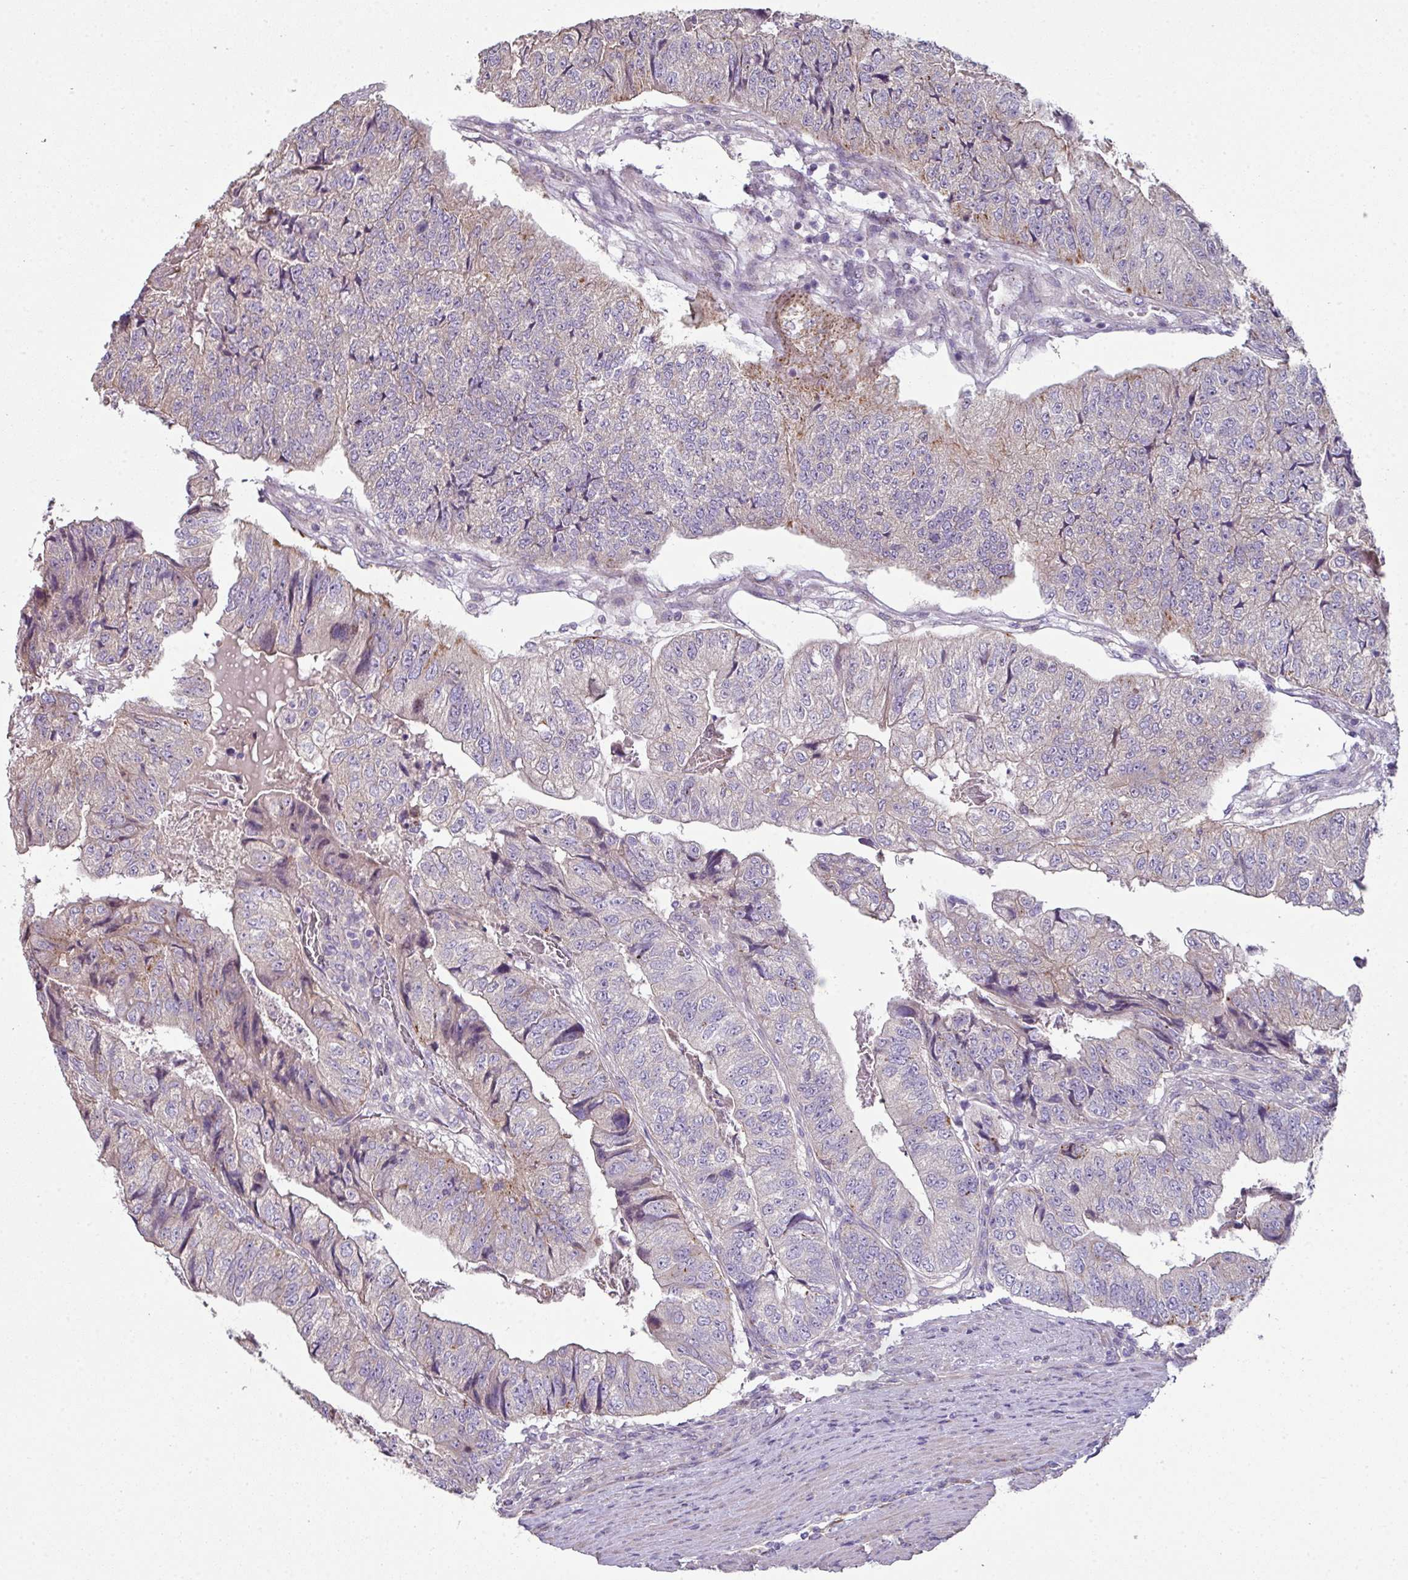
{"staining": {"intensity": "weak", "quantity": "<25%", "location": "cytoplasmic/membranous"}, "tissue": "colorectal cancer", "cell_type": "Tumor cells", "image_type": "cancer", "snomed": [{"axis": "morphology", "description": "Adenocarcinoma, NOS"}, {"axis": "topography", "description": "Colon"}], "caption": "DAB immunohistochemical staining of colorectal cancer (adenocarcinoma) exhibits no significant staining in tumor cells.", "gene": "LRRC9", "patient": {"sex": "female", "age": 67}}